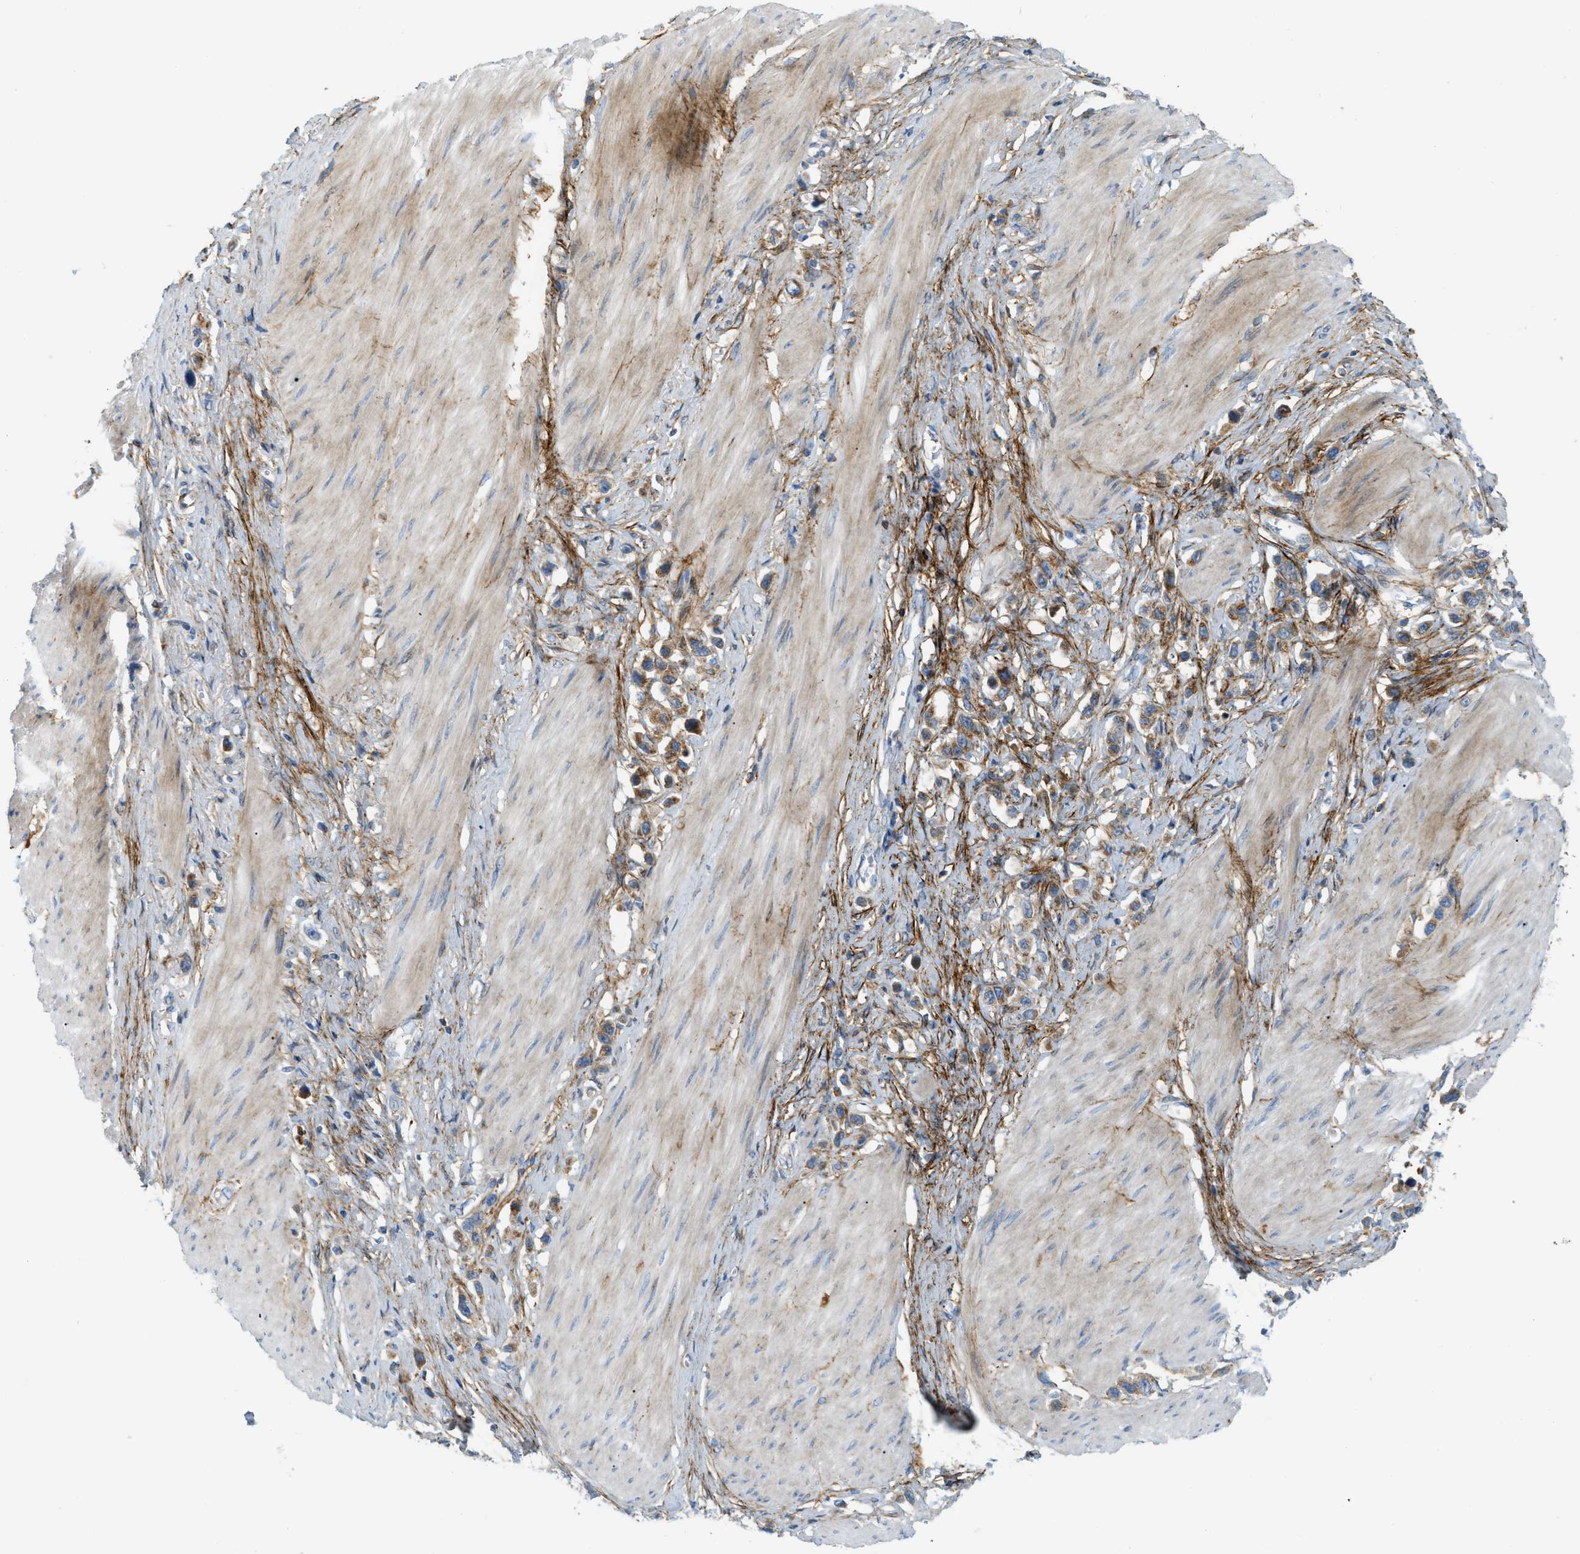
{"staining": {"intensity": "moderate", "quantity": ">75%", "location": "cytoplasmic/membranous"}, "tissue": "stomach cancer", "cell_type": "Tumor cells", "image_type": "cancer", "snomed": [{"axis": "morphology", "description": "Adenocarcinoma, NOS"}, {"axis": "topography", "description": "Stomach"}], "caption": "Immunohistochemistry (IHC) micrograph of human adenocarcinoma (stomach) stained for a protein (brown), which exhibits medium levels of moderate cytoplasmic/membranous staining in about >75% of tumor cells.", "gene": "LMBRD1", "patient": {"sex": "female", "age": 65}}